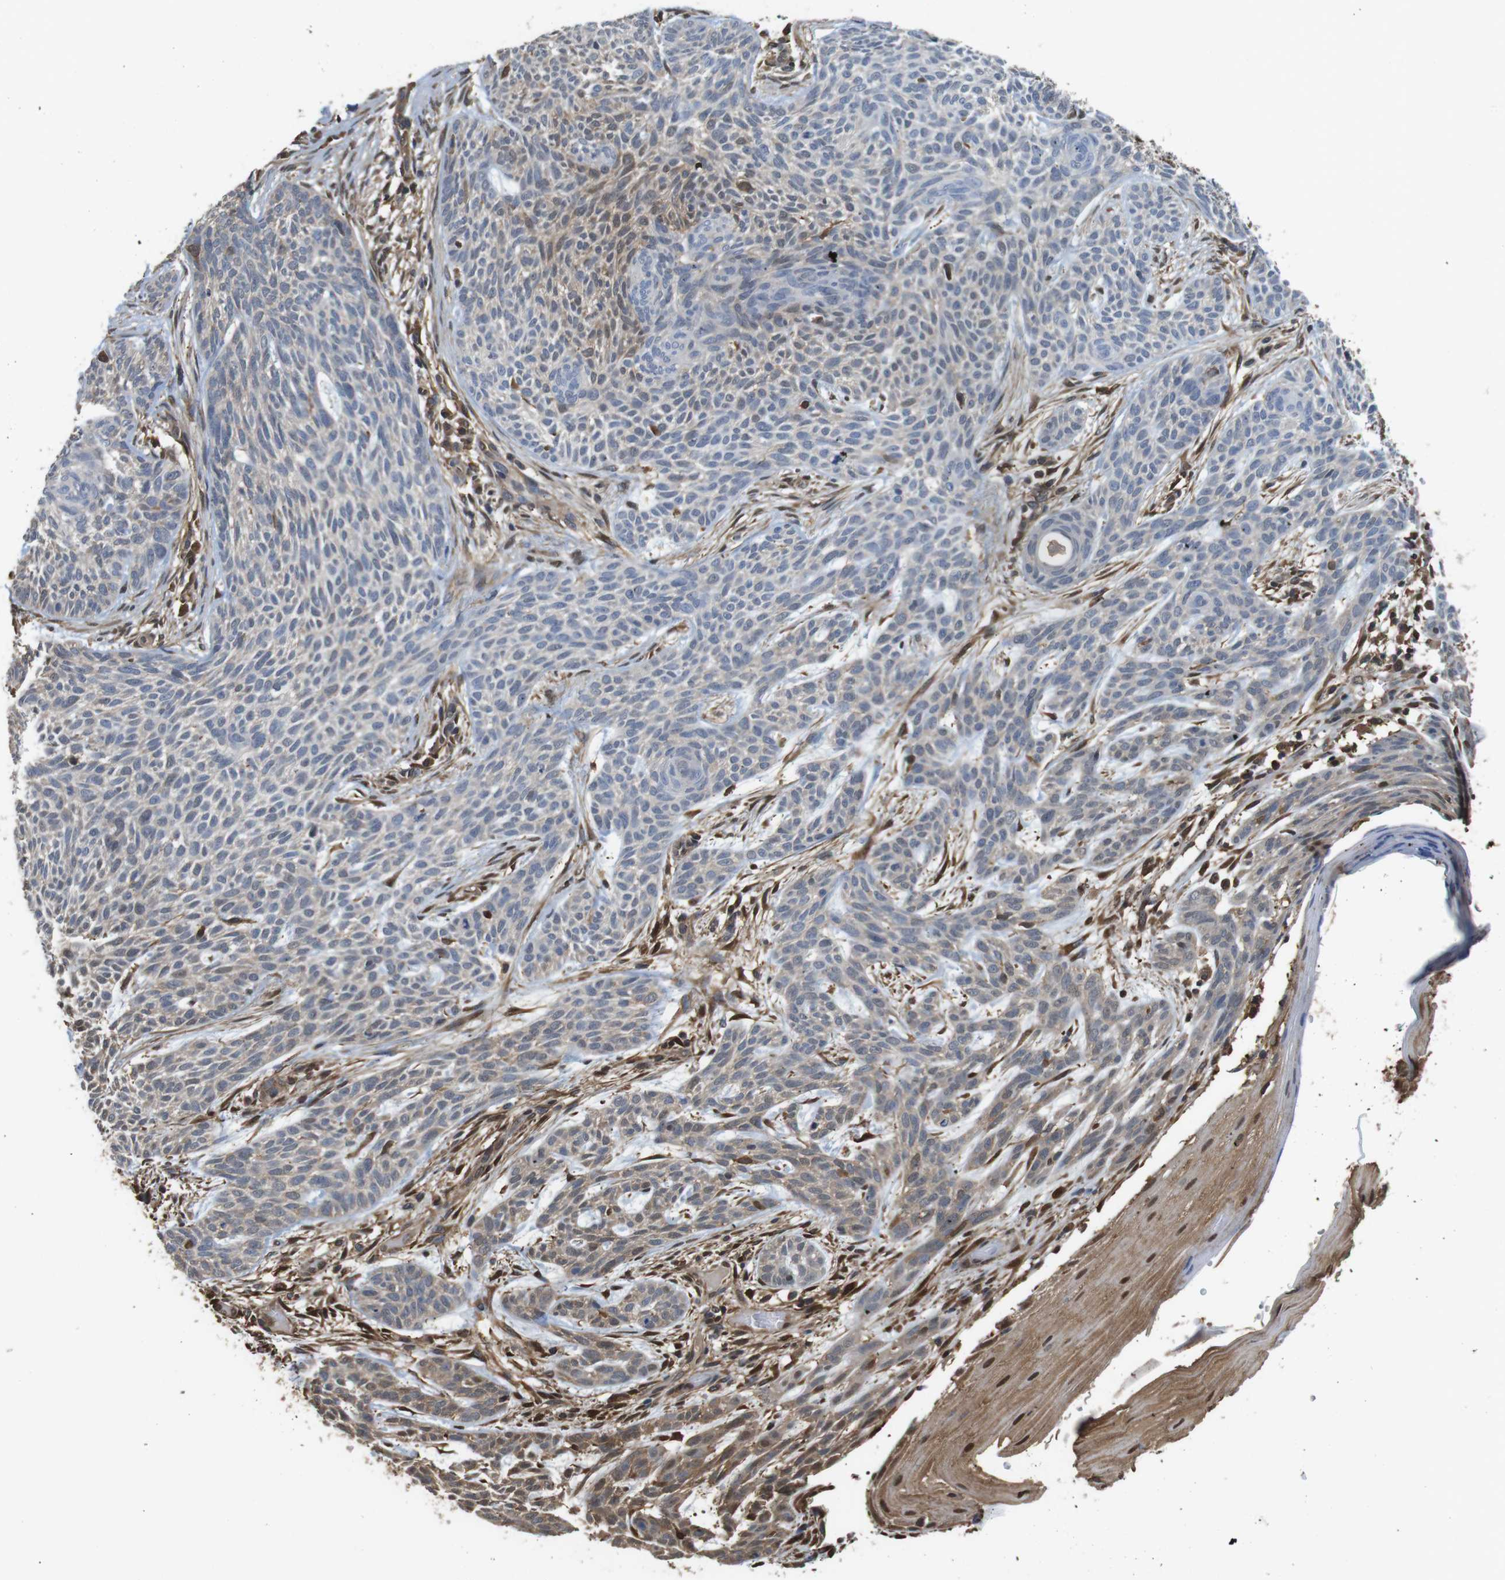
{"staining": {"intensity": "weak", "quantity": "25%-75%", "location": "cytoplasmic/membranous,nuclear"}, "tissue": "skin cancer", "cell_type": "Tumor cells", "image_type": "cancer", "snomed": [{"axis": "morphology", "description": "Basal cell carcinoma"}, {"axis": "topography", "description": "Skin"}], "caption": "Tumor cells show low levels of weak cytoplasmic/membranous and nuclear expression in about 25%-75% of cells in skin cancer (basal cell carcinoma).", "gene": "LDHA", "patient": {"sex": "female", "age": 59}}